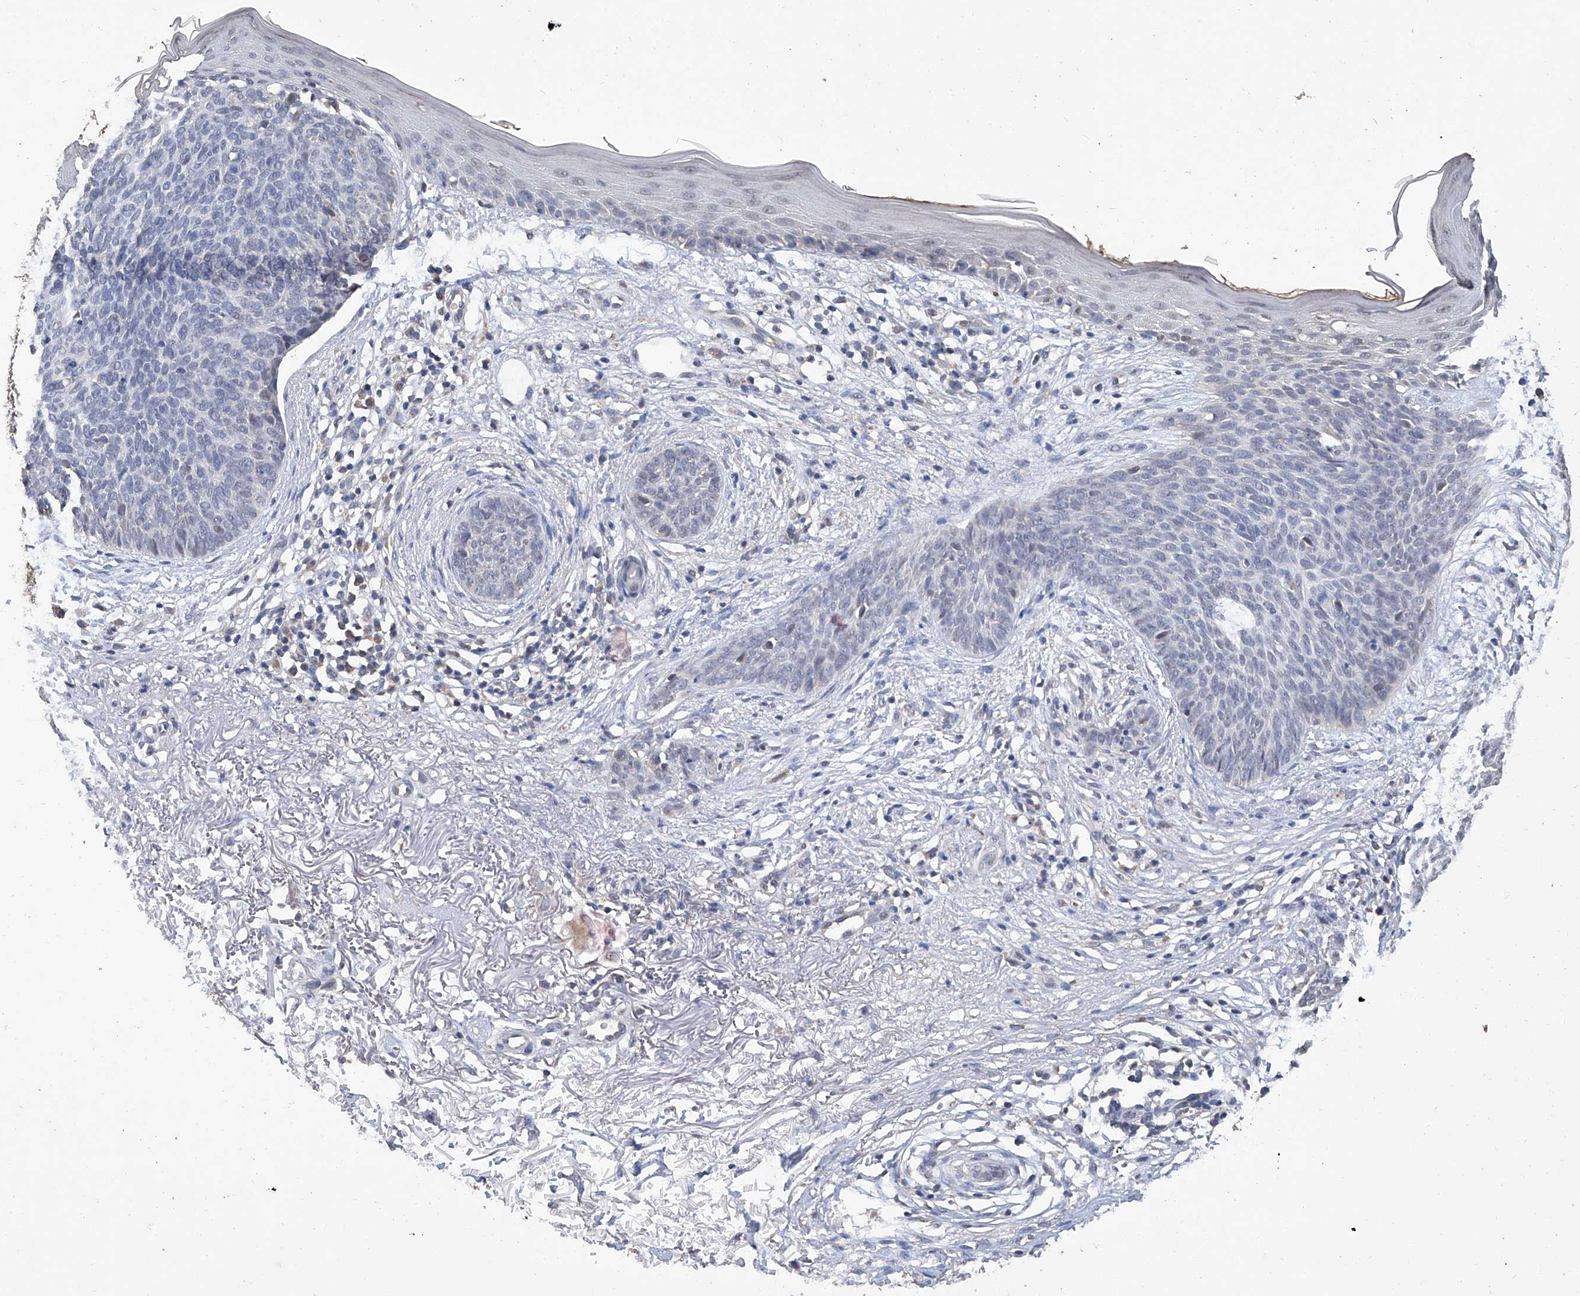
{"staining": {"intensity": "negative", "quantity": "none", "location": "none"}, "tissue": "skin cancer", "cell_type": "Tumor cells", "image_type": "cancer", "snomed": [{"axis": "morphology", "description": "Basal cell carcinoma"}, {"axis": "topography", "description": "Skin"}], "caption": "Protein analysis of basal cell carcinoma (skin) demonstrates no significant positivity in tumor cells.", "gene": "GPT", "patient": {"sex": "female", "age": 70}}